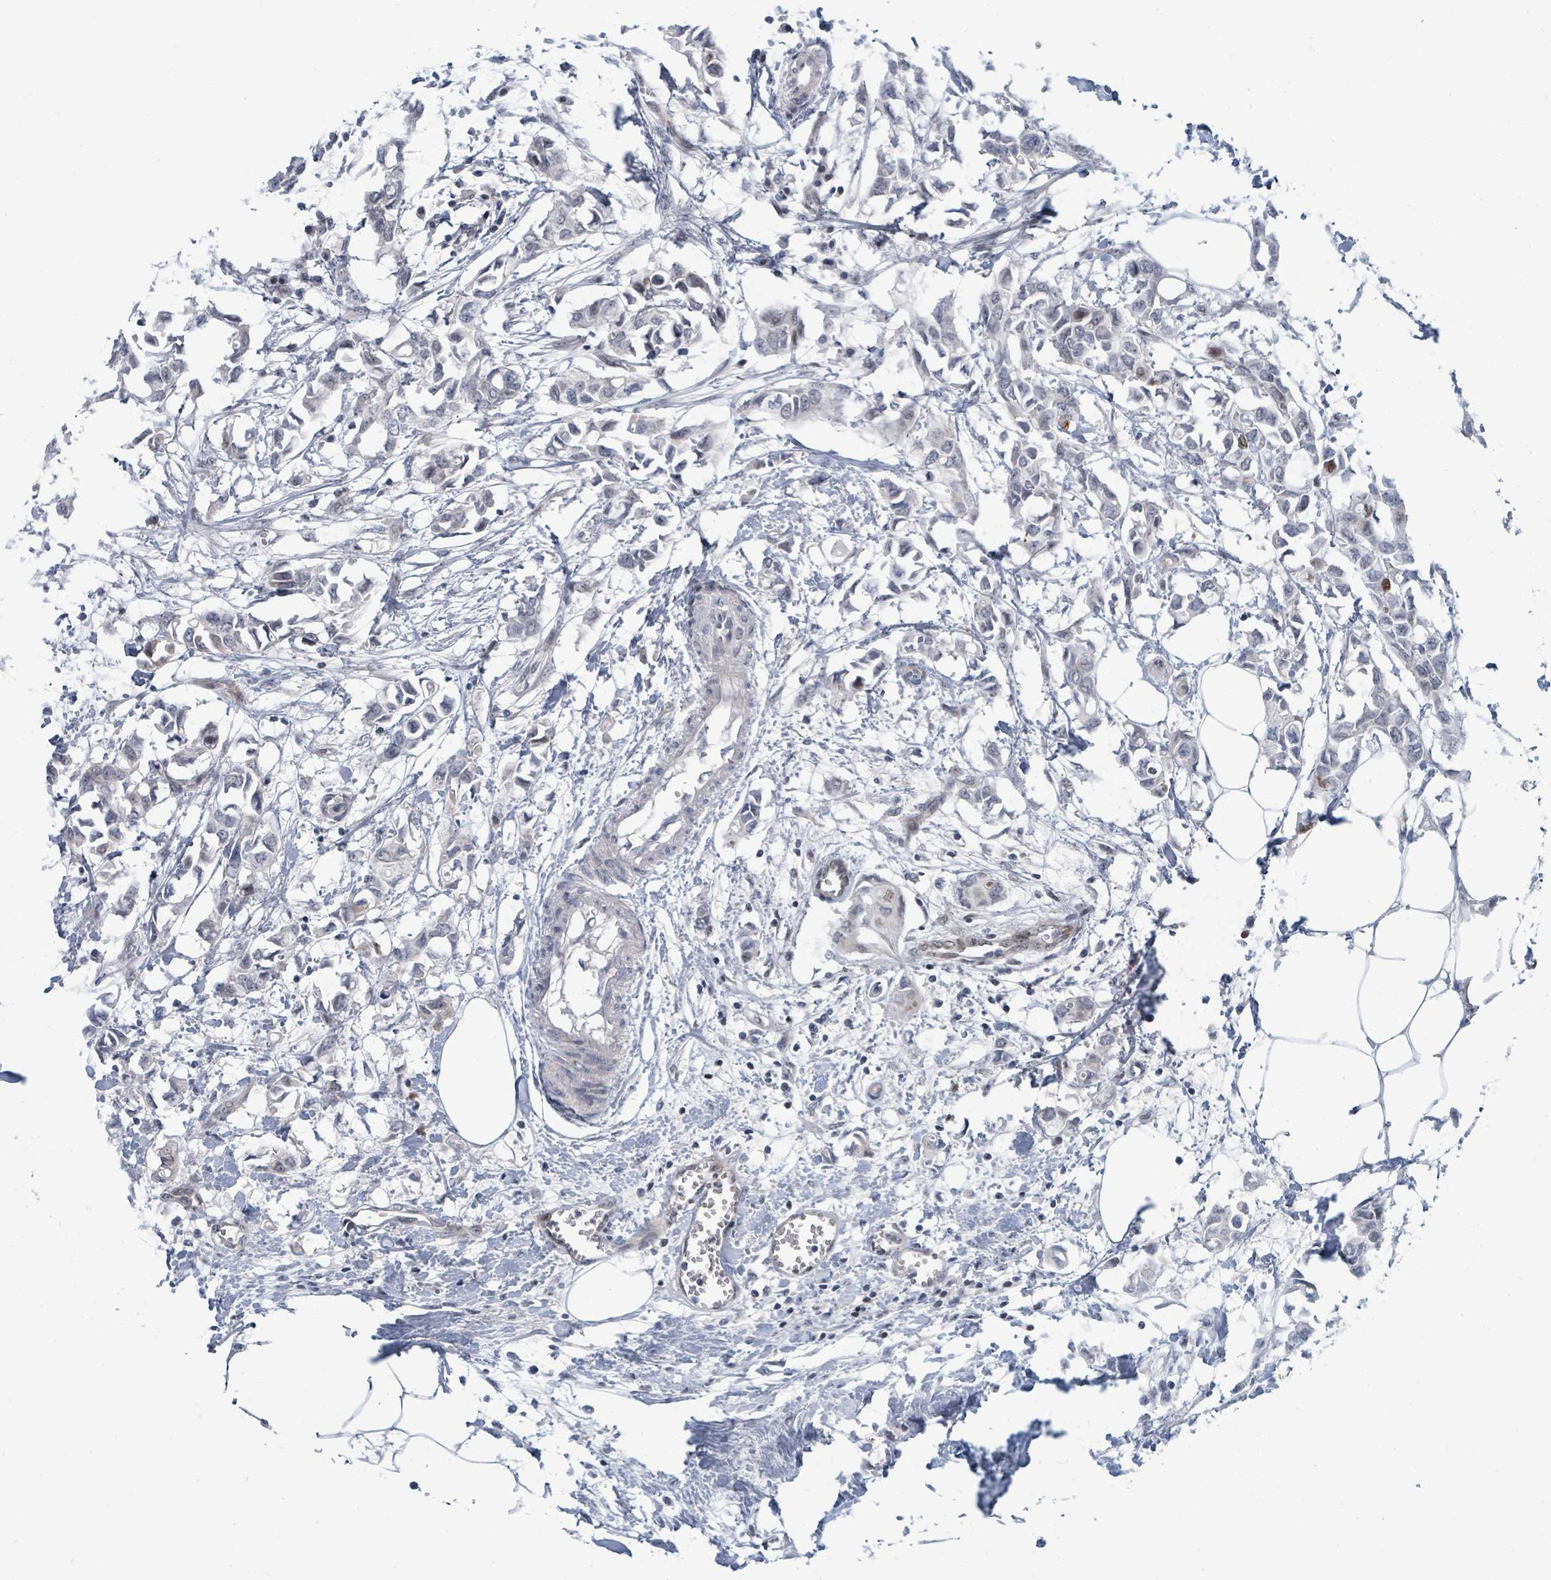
{"staining": {"intensity": "weak", "quantity": "<25%", "location": "nuclear"}, "tissue": "breast cancer", "cell_type": "Tumor cells", "image_type": "cancer", "snomed": [{"axis": "morphology", "description": "Duct carcinoma"}, {"axis": "topography", "description": "Breast"}], "caption": "A micrograph of breast cancer stained for a protein shows no brown staining in tumor cells.", "gene": "SUMO4", "patient": {"sex": "female", "age": 41}}